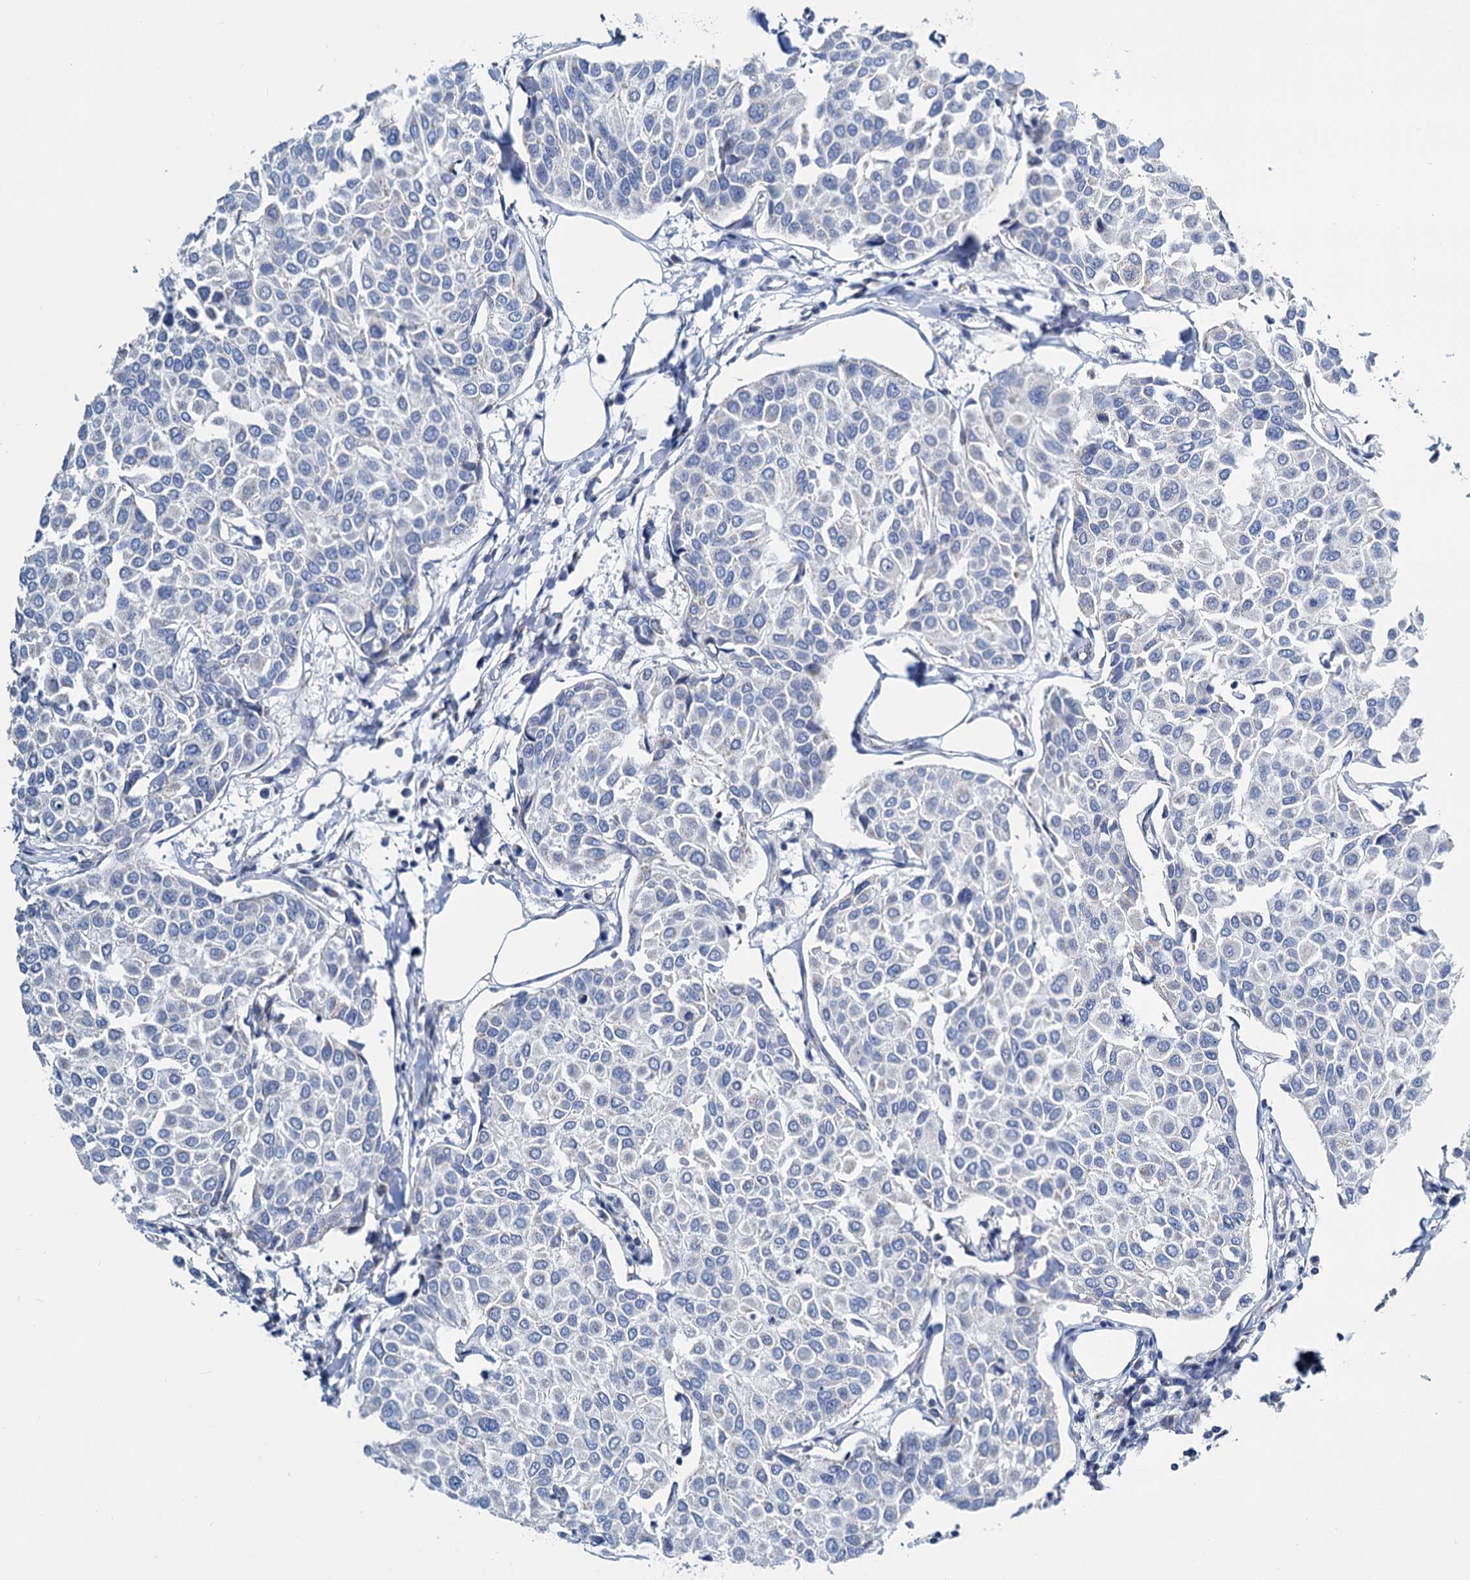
{"staining": {"intensity": "negative", "quantity": "none", "location": "none"}, "tissue": "breast cancer", "cell_type": "Tumor cells", "image_type": "cancer", "snomed": [{"axis": "morphology", "description": "Duct carcinoma"}, {"axis": "topography", "description": "Breast"}], "caption": "Micrograph shows no significant protein positivity in tumor cells of intraductal carcinoma (breast). (Stains: DAB immunohistochemistry (IHC) with hematoxylin counter stain, Microscopy: brightfield microscopy at high magnification).", "gene": "SLC1A3", "patient": {"sex": "female", "age": 55}}